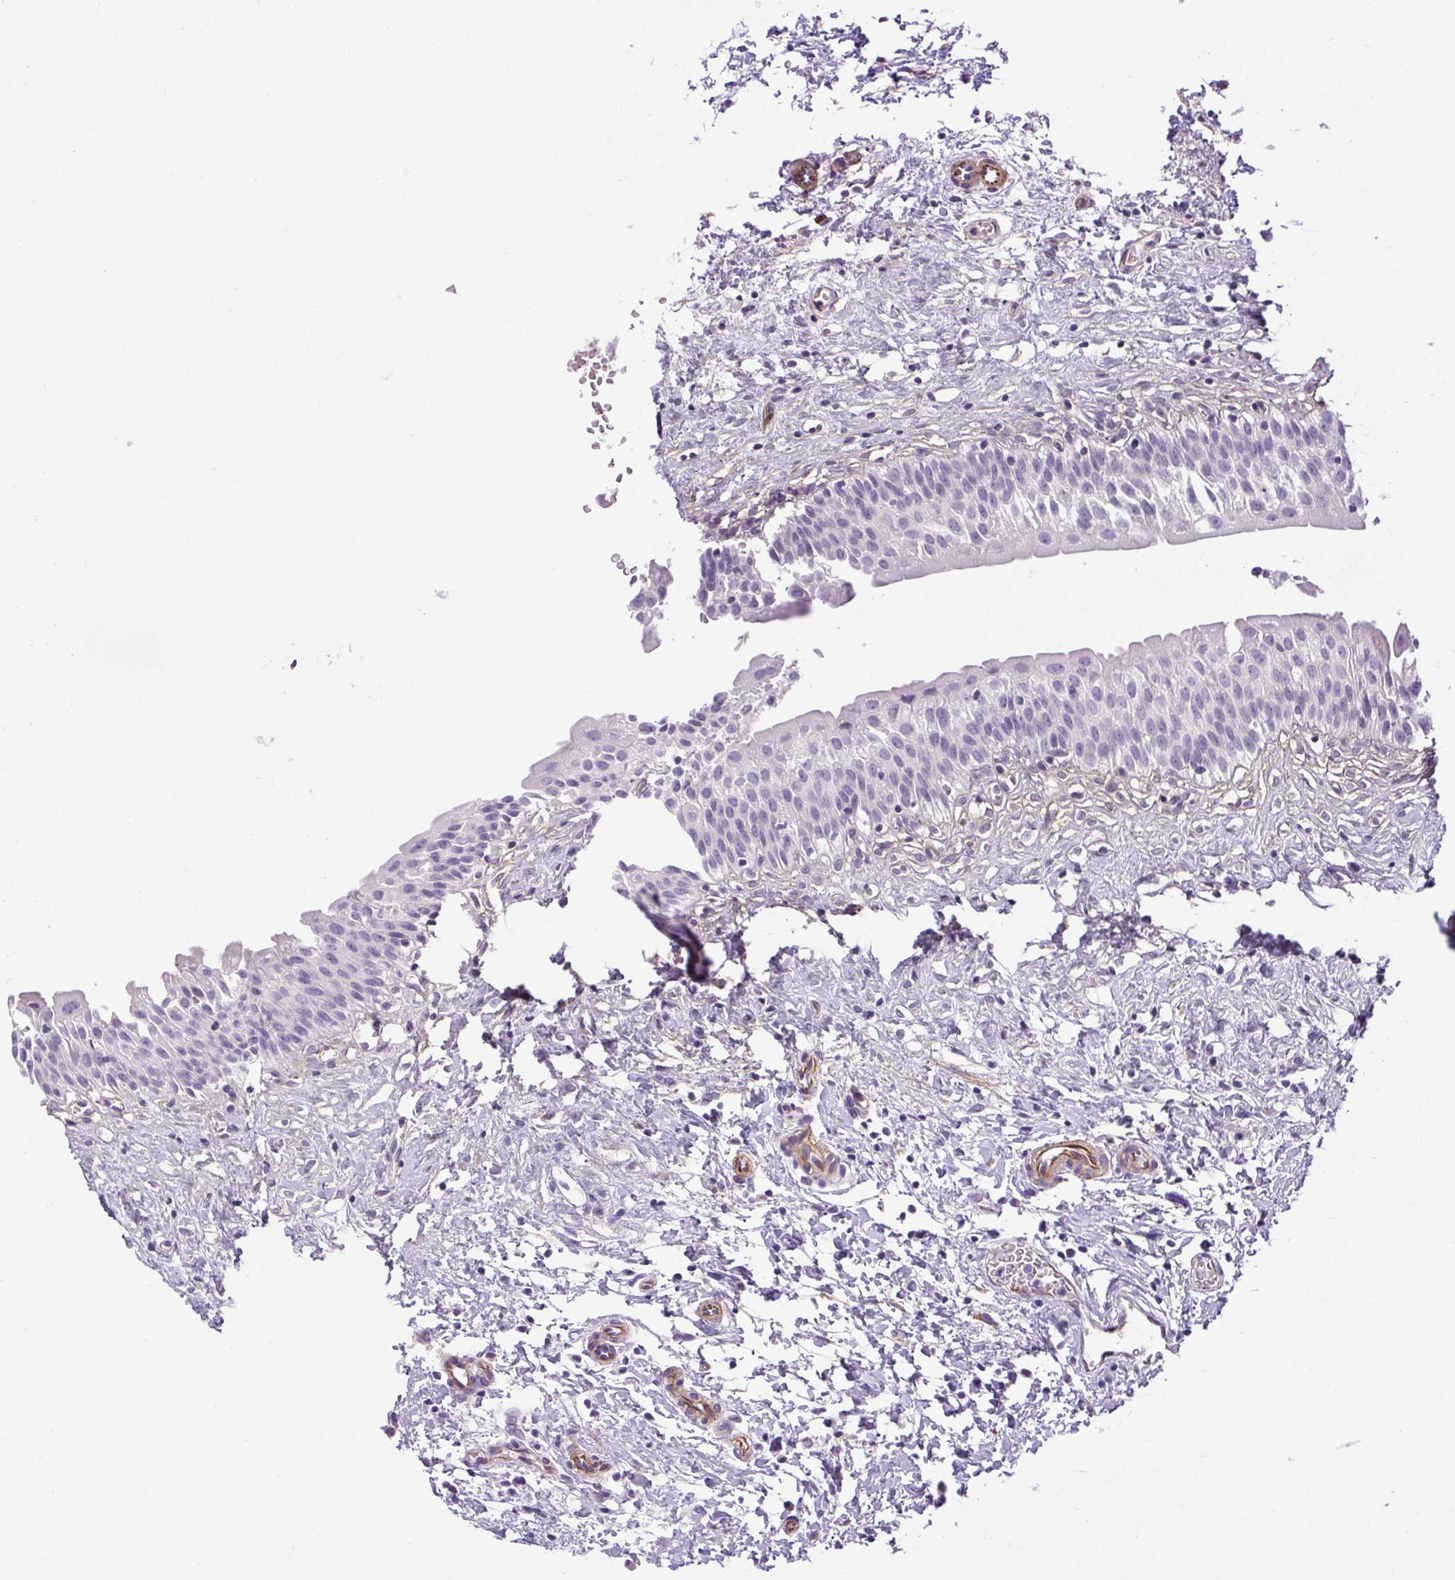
{"staining": {"intensity": "weak", "quantity": "<25%", "location": "cytoplasmic/membranous"}, "tissue": "urinary bladder", "cell_type": "Urothelial cells", "image_type": "normal", "snomed": [{"axis": "morphology", "description": "Normal tissue, NOS"}, {"axis": "topography", "description": "Urinary bladder"}], "caption": "The IHC histopathology image has no significant expression in urothelial cells of urinary bladder. The staining was performed using DAB (3,3'-diaminobenzidine) to visualize the protein expression in brown, while the nuclei were stained in blue with hematoxylin (Magnification: 20x).", "gene": "VWA7", "patient": {"sex": "male", "age": 51}}